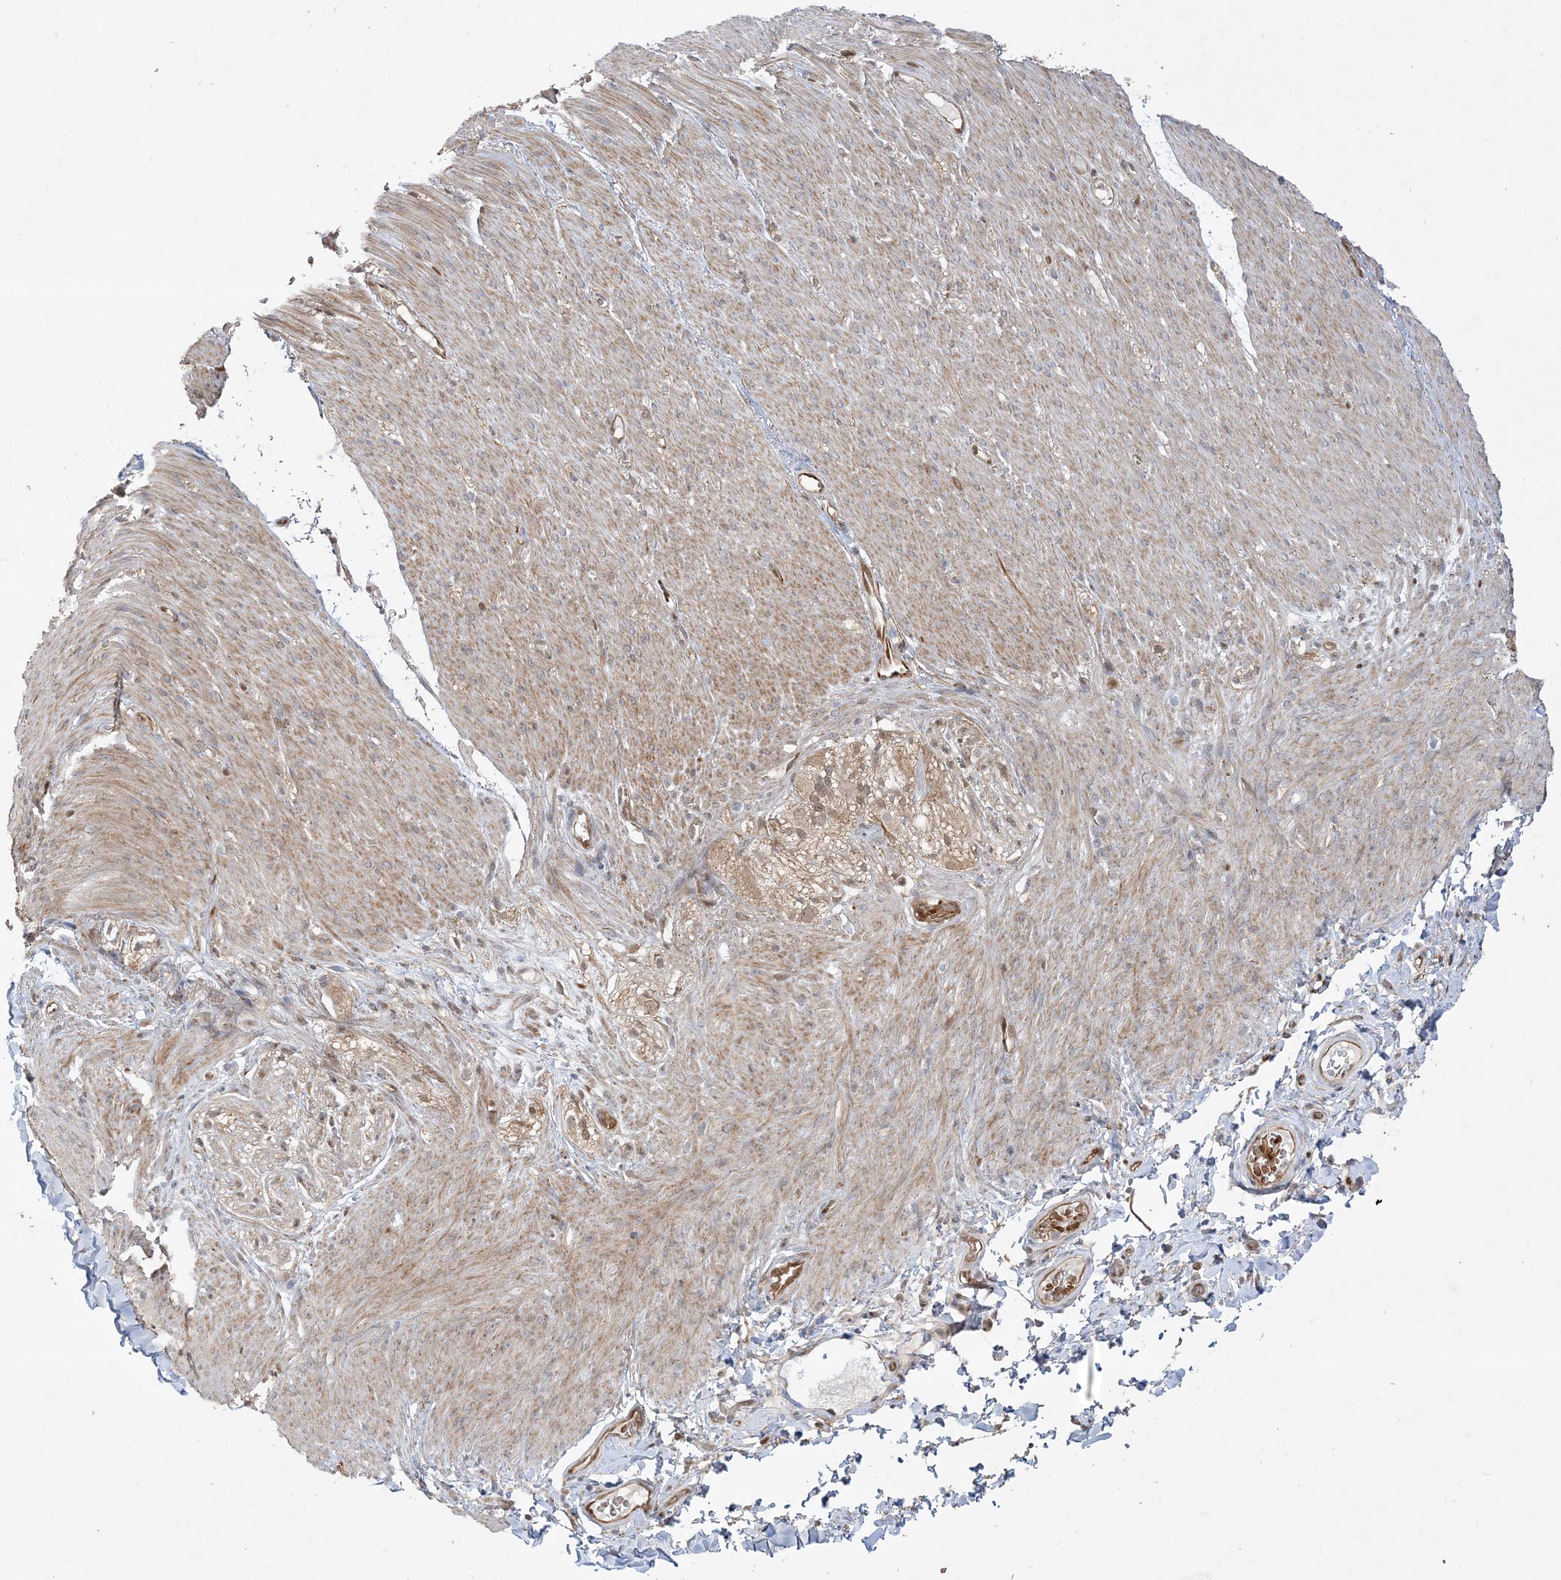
{"staining": {"intensity": "moderate", "quantity": "<25%", "location": "cytoplasmic/membranous"}, "tissue": "adipose tissue", "cell_type": "Adipocytes", "image_type": "normal", "snomed": [{"axis": "morphology", "description": "Normal tissue, NOS"}, {"axis": "topography", "description": "Colon"}, {"axis": "topography", "description": "Peripheral nerve tissue"}], "caption": "Immunohistochemistry (IHC) staining of benign adipose tissue, which displays low levels of moderate cytoplasmic/membranous positivity in about <25% of adipocytes indicating moderate cytoplasmic/membranous protein positivity. The staining was performed using DAB (brown) for protein detection and nuclei were counterstained in hematoxylin (blue).", "gene": "INPP1", "patient": {"sex": "female", "age": 61}}